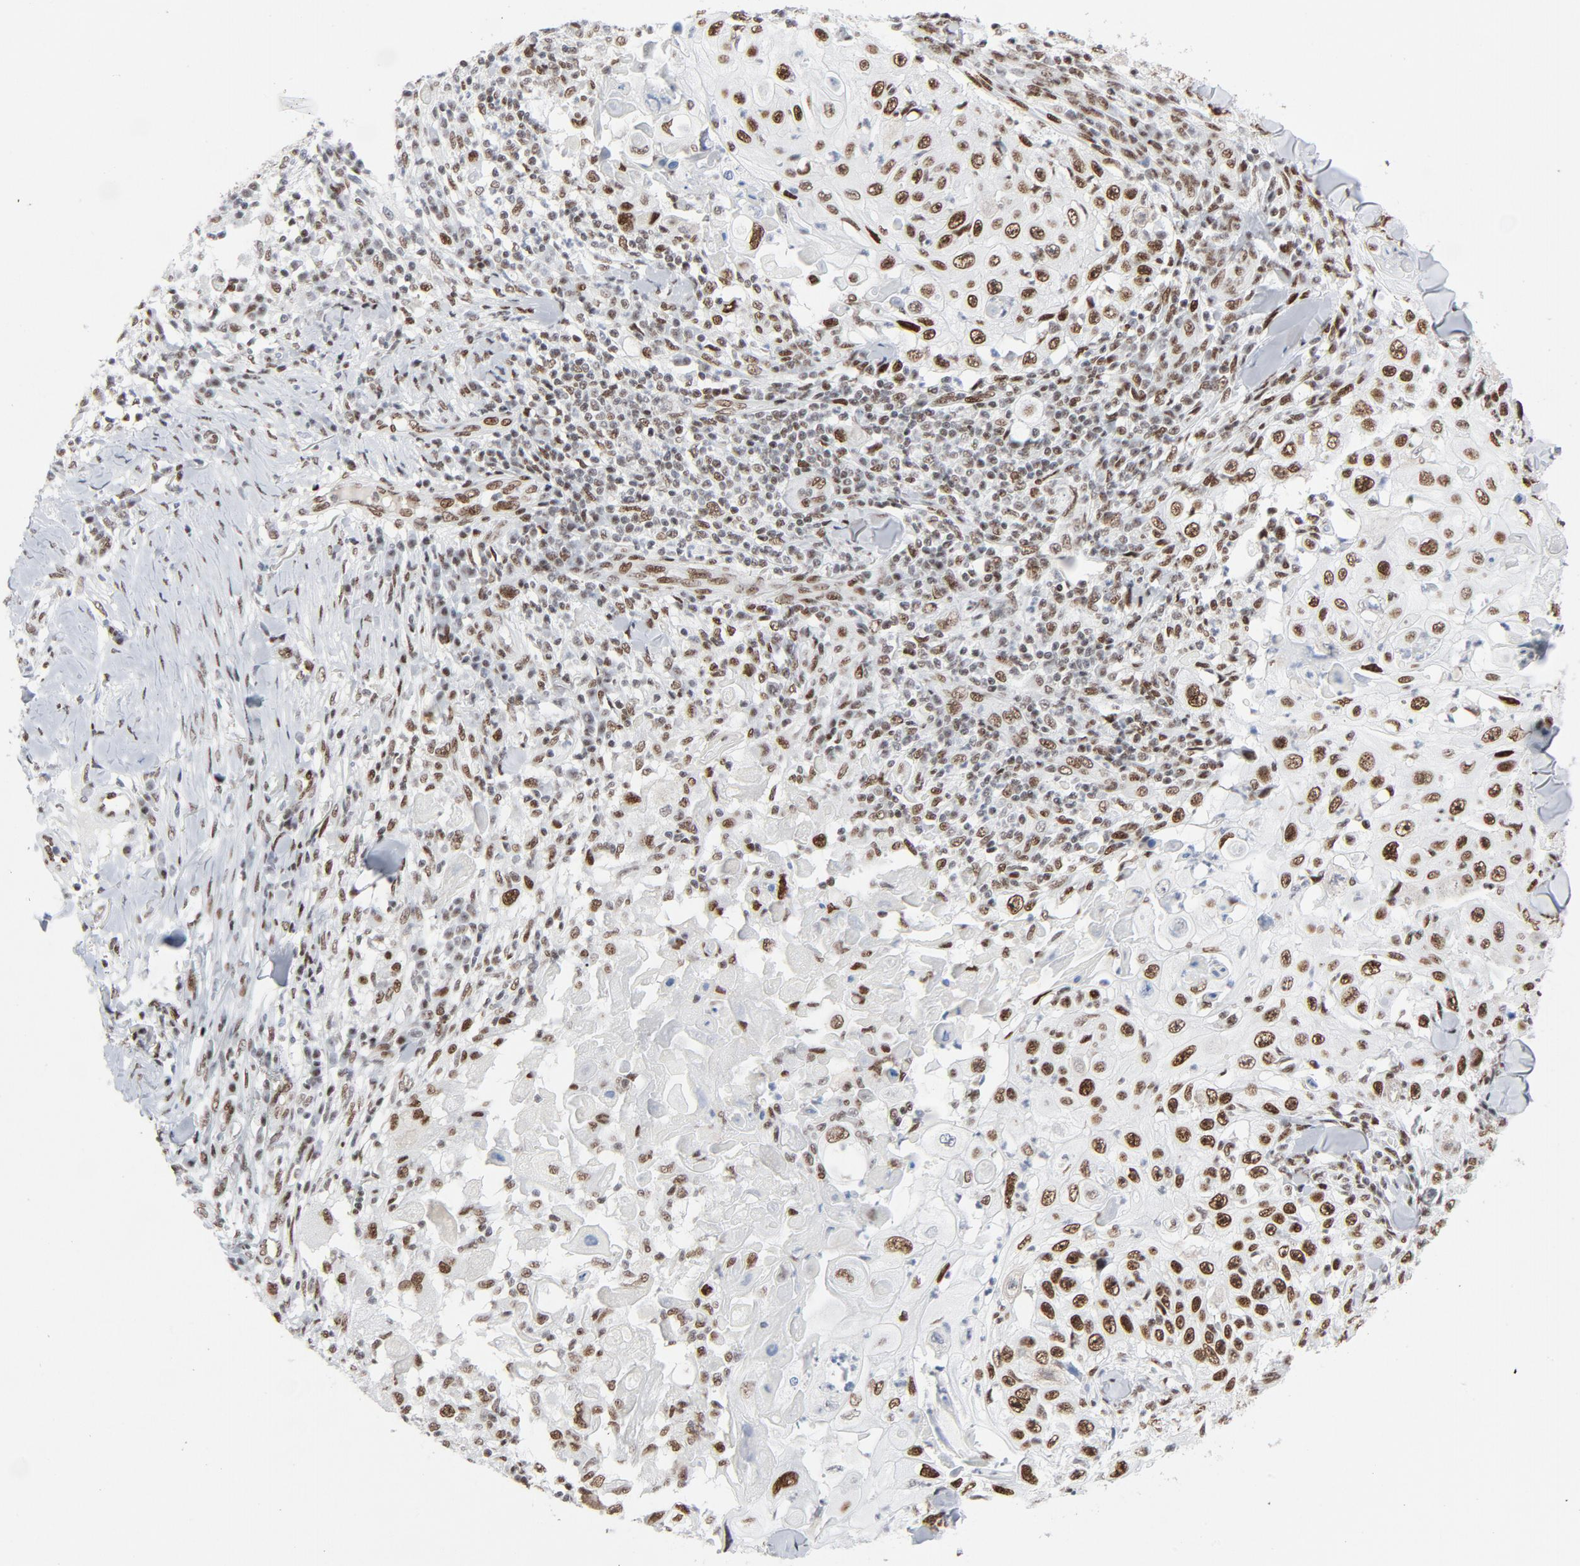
{"staining": {"intensity": "moderate", "quantity": ">75%", "location": "nuclear"}, "tissue": "skin cancer", "cell_type": "Tumor cells", "image_type": "cancer", "snomed": [{"axis": "morphology", "description": "Squamous cell carcinoma, NOS"}, {"axis": "topography", "description": "Skin"}], "caption": "DAB (3,3'-diaminobenzidine) immunohistochemical staining of human skin cancer exhibits moderate nuclear protein expression in about >75% of tumor cells.", "gene": "HSF1", "patient": {"sex": "male", "age": 86}}